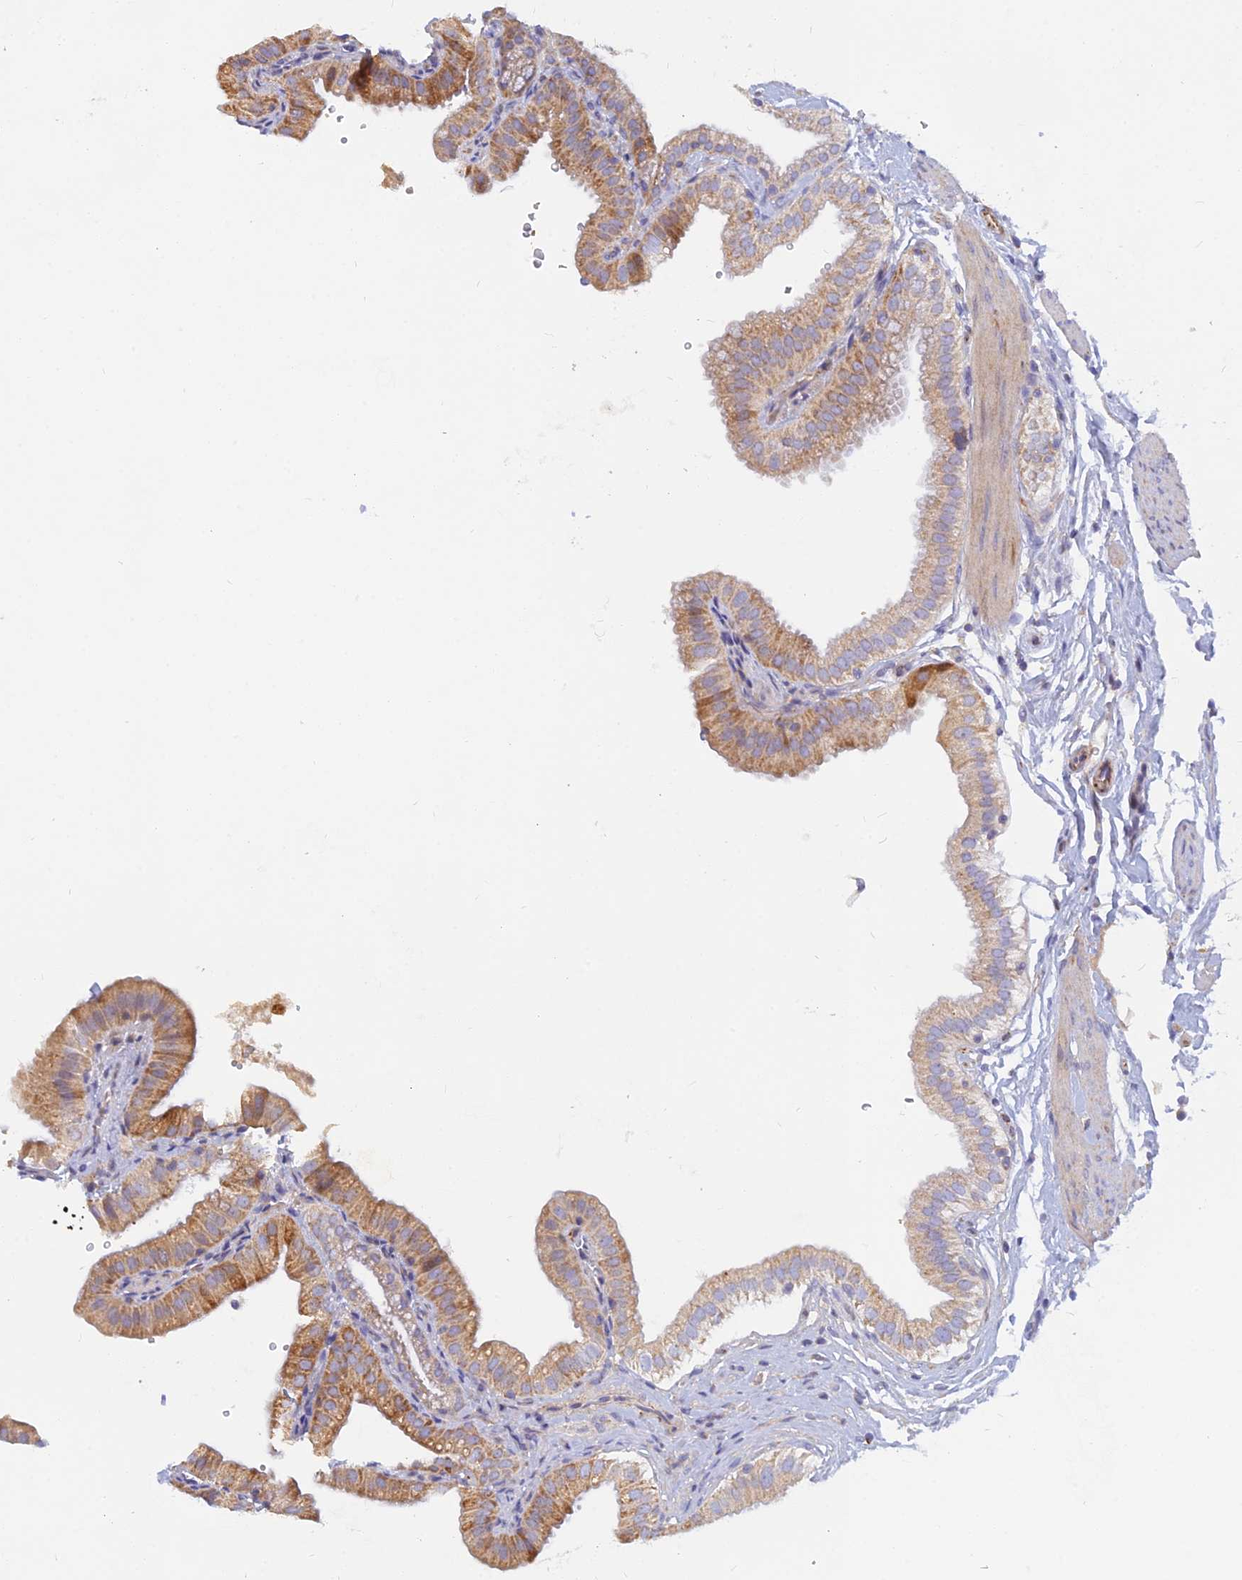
{"staining": {"intensity": "moderate", "quantity": "25%-75%", "location": "cytoplasmic/membranous"}, "tissue": "gallbladder", "cell_type": "Glandular cells", "image_type": "normal", "snomed": [{"axis": "morphology", "description": "Normal tissue, NOS"}, {"axis": "topography", "description": "Gallbladder"}], "caption": "Normal gallbladder displays moderate cytoplasmic/membranous positivity in about 25%-75% of glandular cells.", "gene": "CACNA1B", "patient": {"sex": "female", "age": 61}}